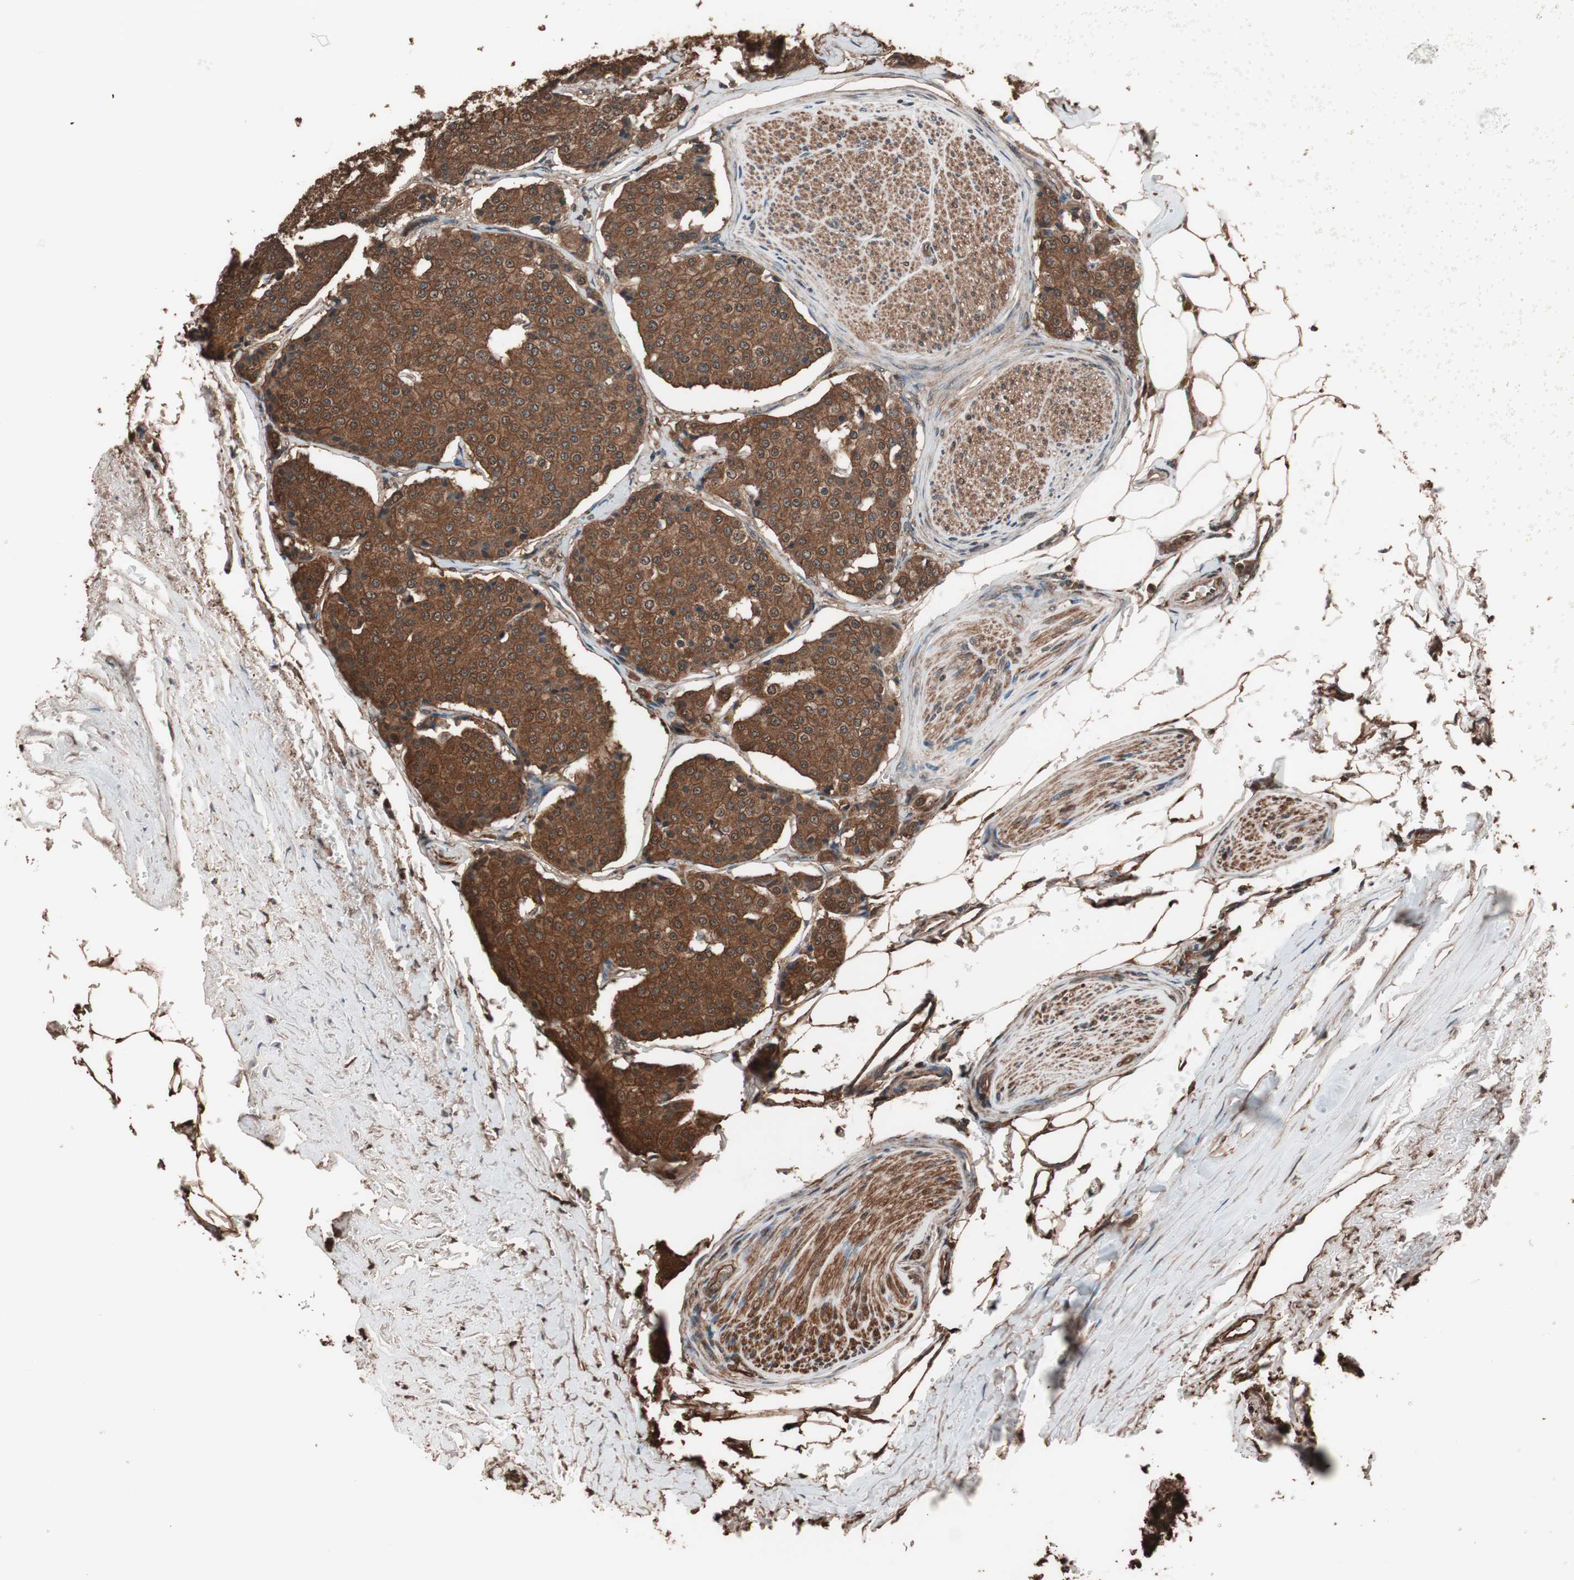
{"staining": {"intensity": "strong", "quantity": ">75%", "location": "cytoplasmic/membranous"}, "tissue": "carcinoid", "cell_type": "Tumor cells", "image_type": "cancer", "snomed": [{"axis": "morphology", "description": "Carcinoid, malignant, NOS"}, {"axis": "topography", "description": "Colon"}], "caption": "Protein analysis of carcinoid tissue displays strong cytoplasmic/membranous expression in approximately >75% of tumor cells. Nuclei are stained in blue.", "gene": "CALM2", "patient": {"sex": "female", "age": 61}}